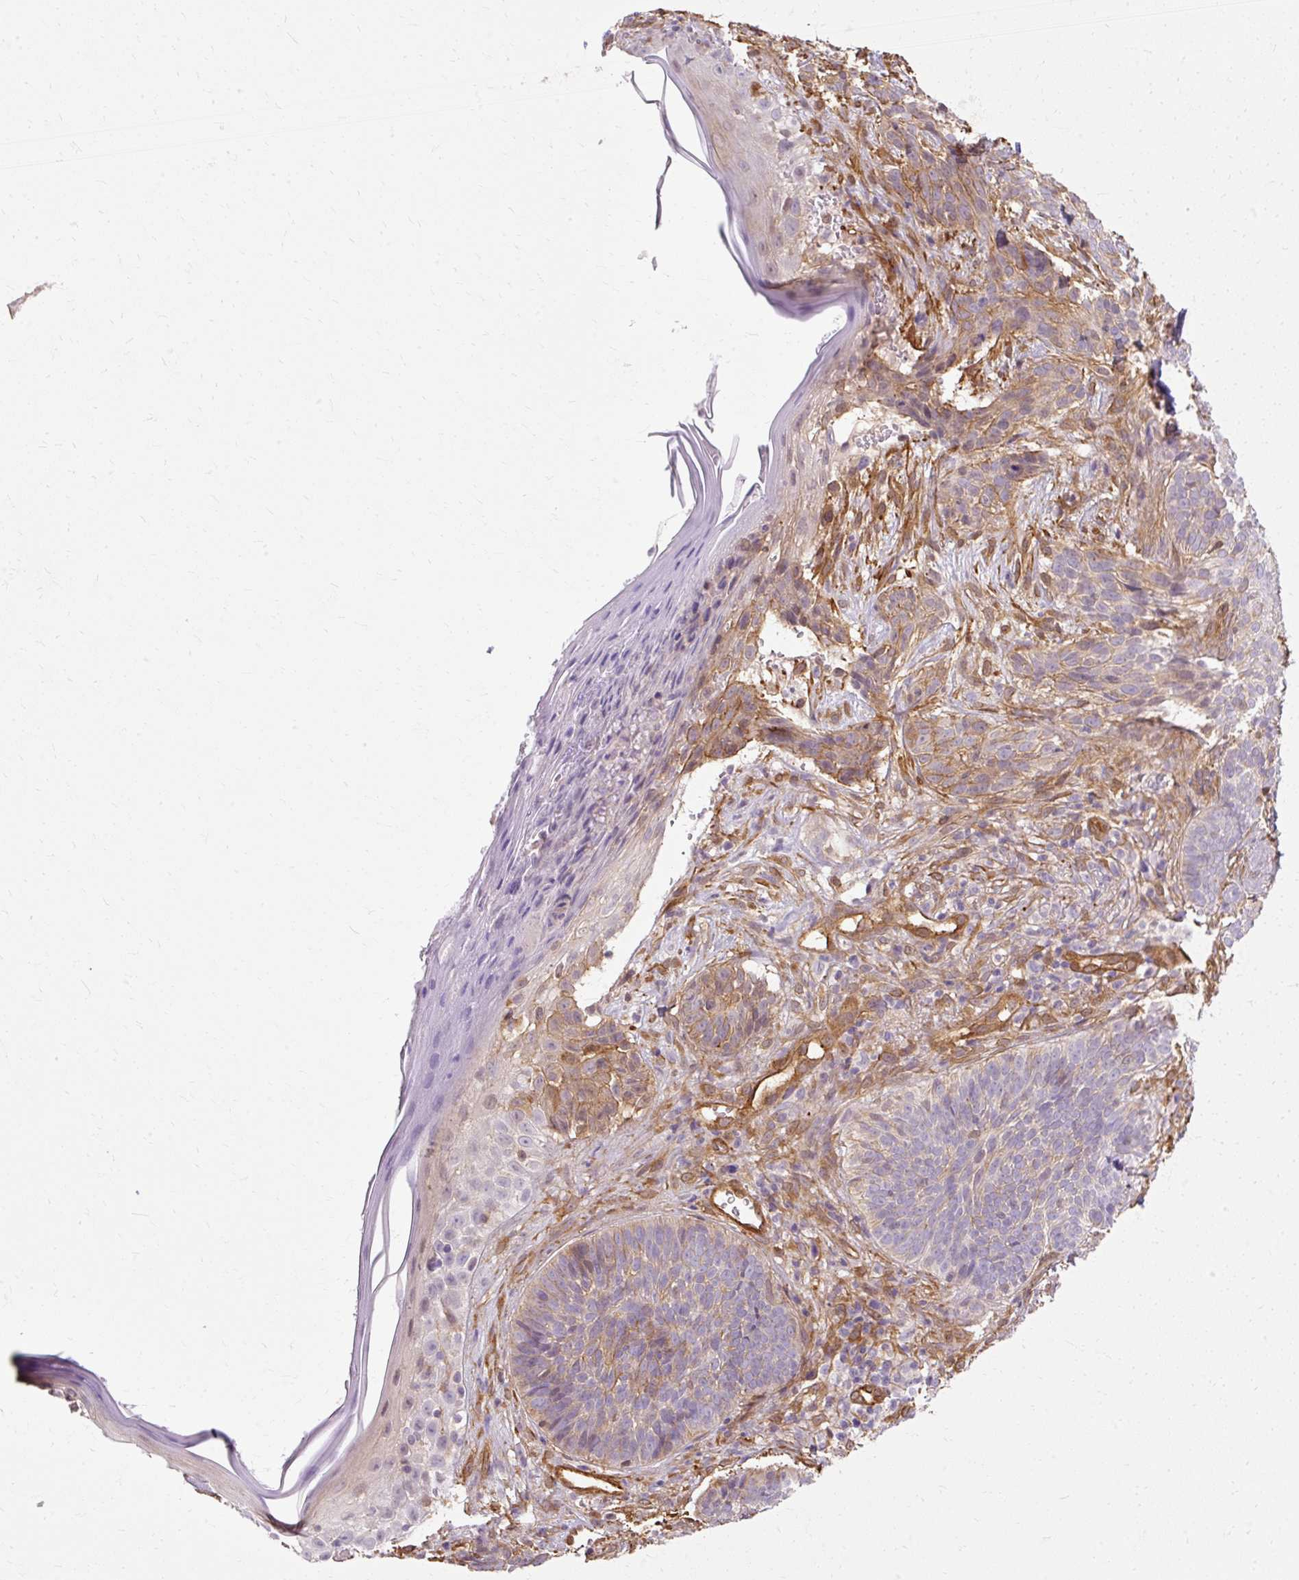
{"staining": {"intensity": "weak", "quantity": "25%-75%", "location": "cytoplasmic/membranous"}, "tissue": "skin cancer", "cell_type": "Tumor cells", "image_type": "cancer", "snomed": [{"axis": "morphology", "description": "Basal cell carcinoma"}, {"axis": "topography", "description": "Skin"}], "caption": "IHC image of skin cancer stained for a protein (brown), which displays low levels of weak cytoplasmic/membranous expression in about 25%-75% of tumor cells.", "gene": "CNN3", "patient": {"sex": "male", "age": 70}}